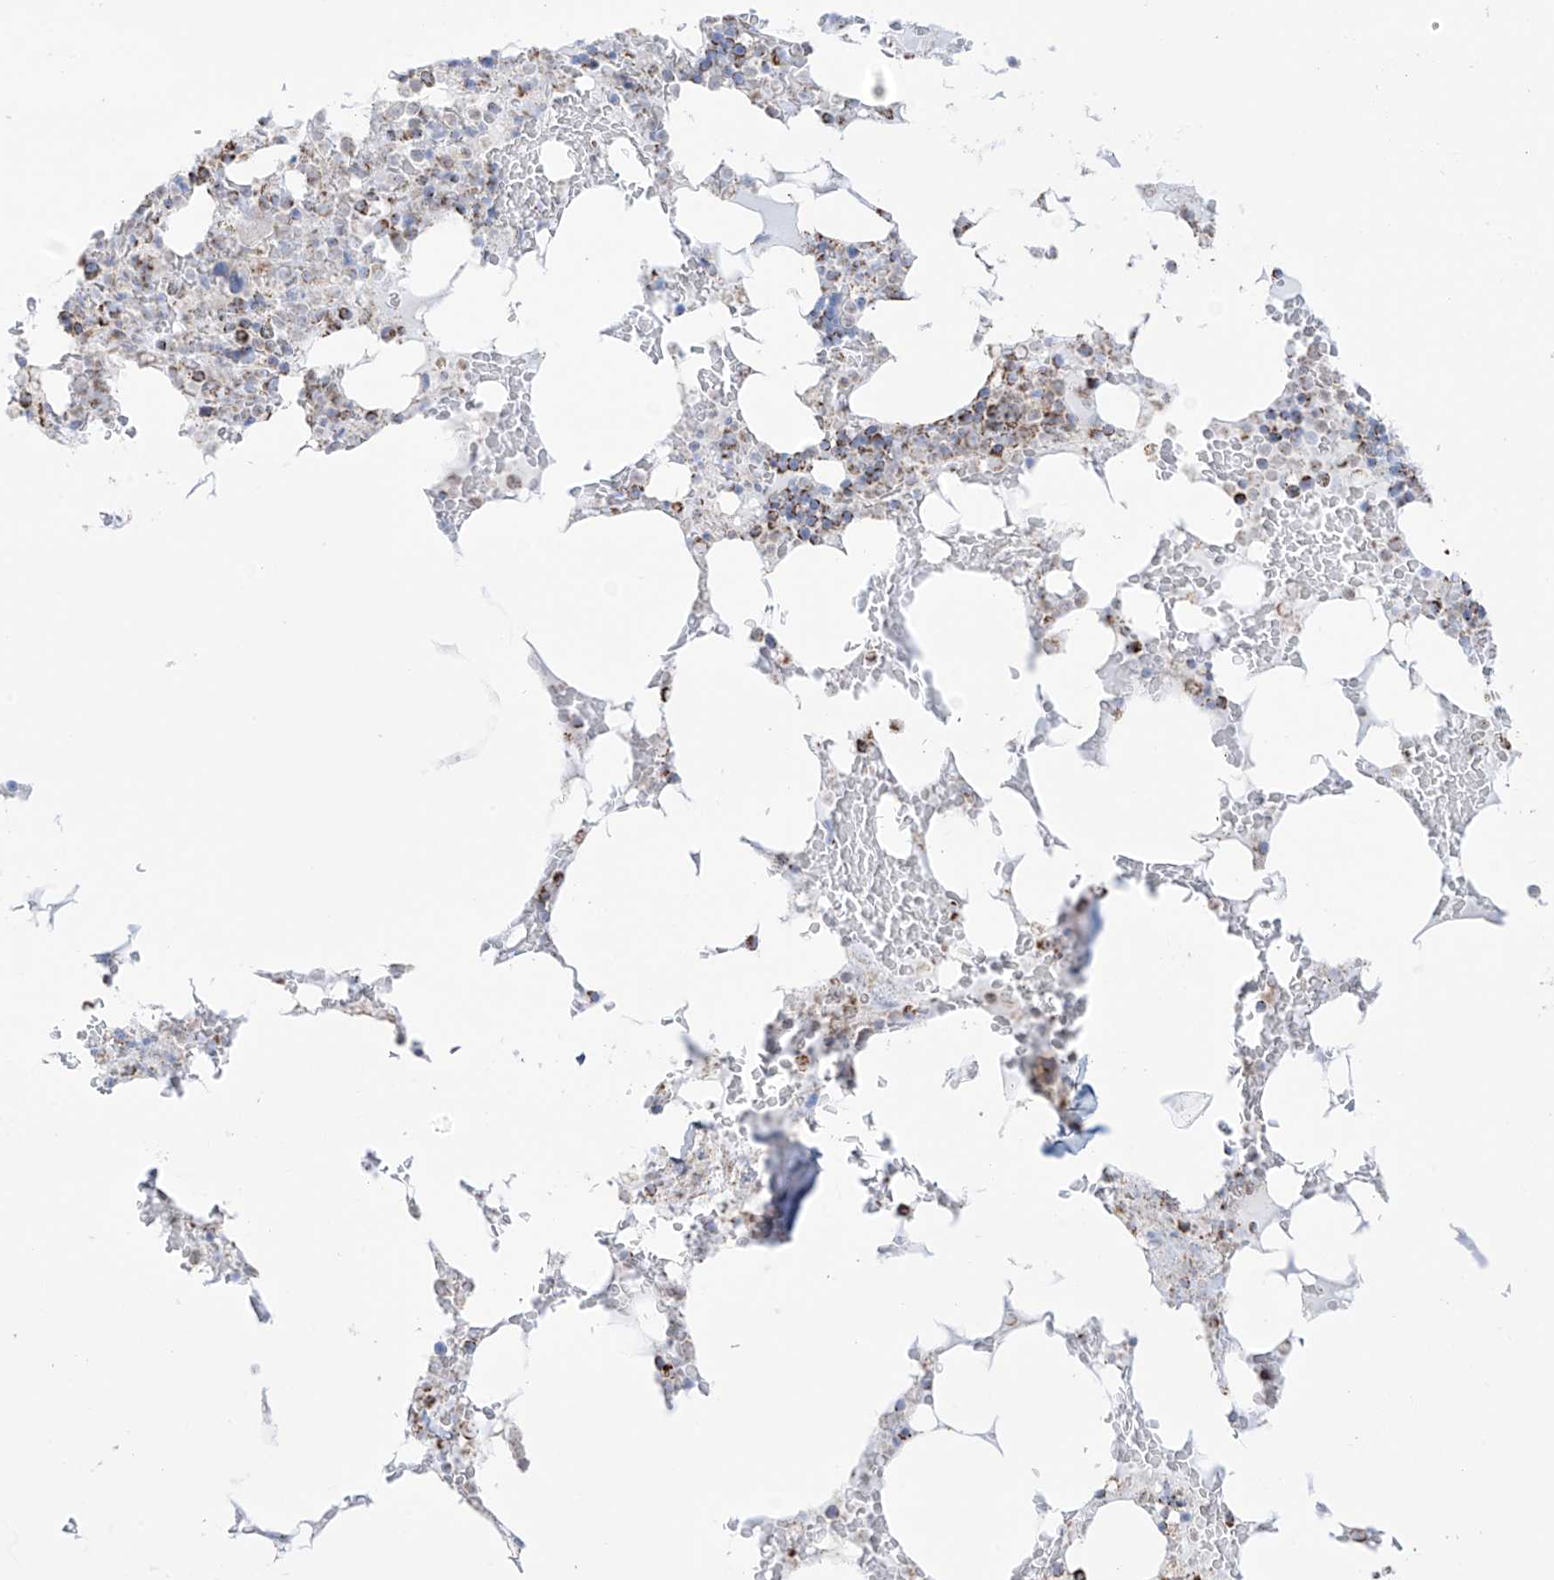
{"staining": {"intensity": "moderate", "quantity": "25%-75%", "location": "cytoplasmic/membranous"}, "tissue": "bone marrow", "cell_type": "Hematopoietic cells", "image_type": "normal", "snomed": [{"axis": "morphology", "description": "Normal tissue, NOS"}, {"axis": "topography", "description": "Bone marrow"}], "caption": "Immunohistochemistry (IHC) of benign bone marrow displays medium levels of moderate cytoplasmic/membranous staining in about 25%-75% of hematopoietic cells.", "gene": "XKR3", "patient": {"sex": "male", "age": 58}}